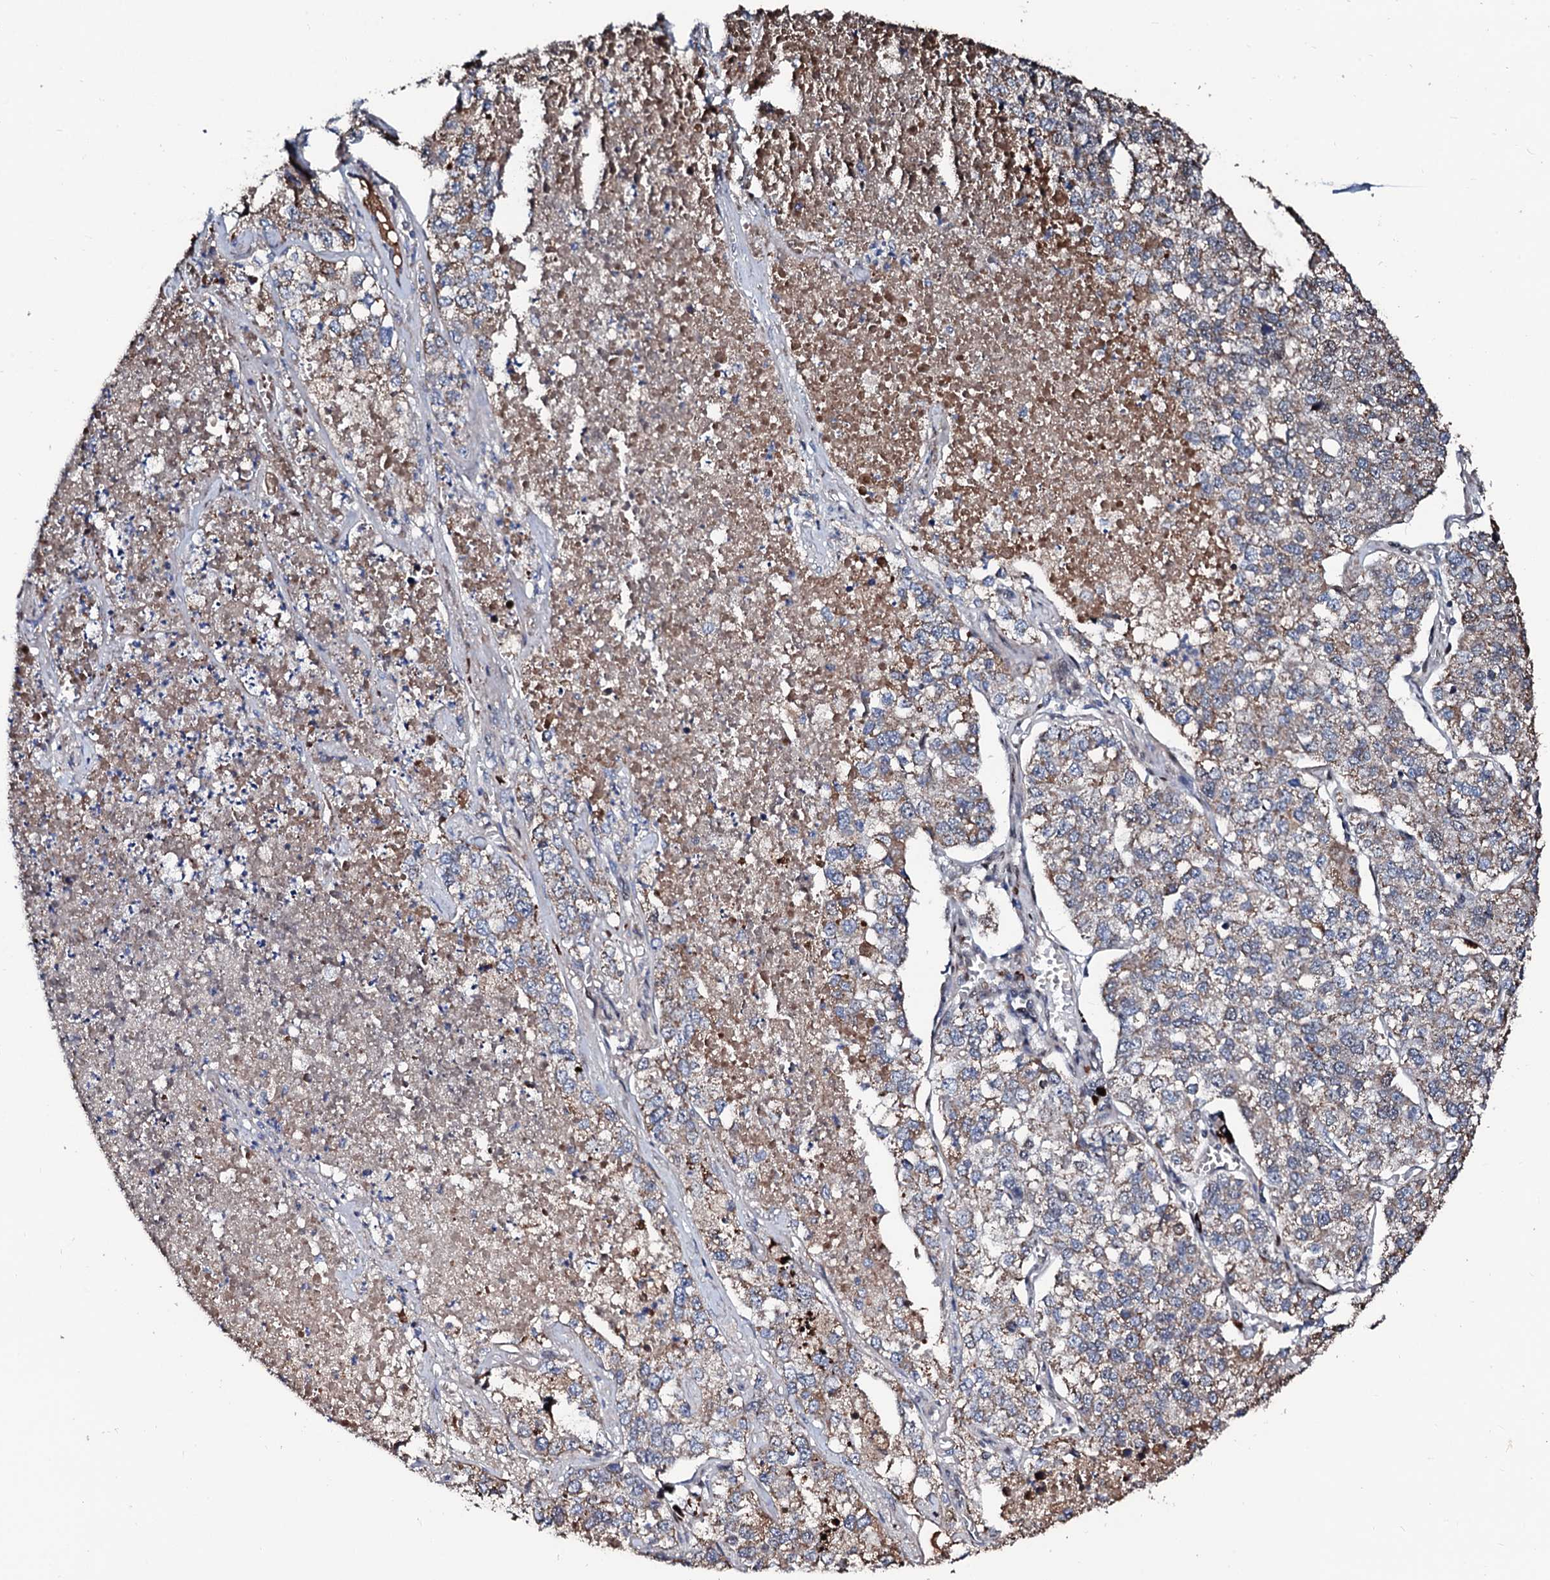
{"staining": {"intensity": "weak", "quantity": "25%-75%", "location": "cytoplasmic/membranous,nuclear"}, "tissue": "lung cancer", "cell_type": "Tumor cells", "image_type": "cancer", "snomed": [{"axis": "morphology", "description": "Adenocarcinoma, NOS"}, {"axis": "topography", "description": "Lung"}], "caption": "Lung cancer stained with DAB immunohistochemistry (IHC) demonstrates low levels of weak cytoplasmic/membranous and nuclear staining in approximately 25%-75% of tumor cells.", "gene": "KIF18A", "patient": {"sex": "male", "age": 49}}